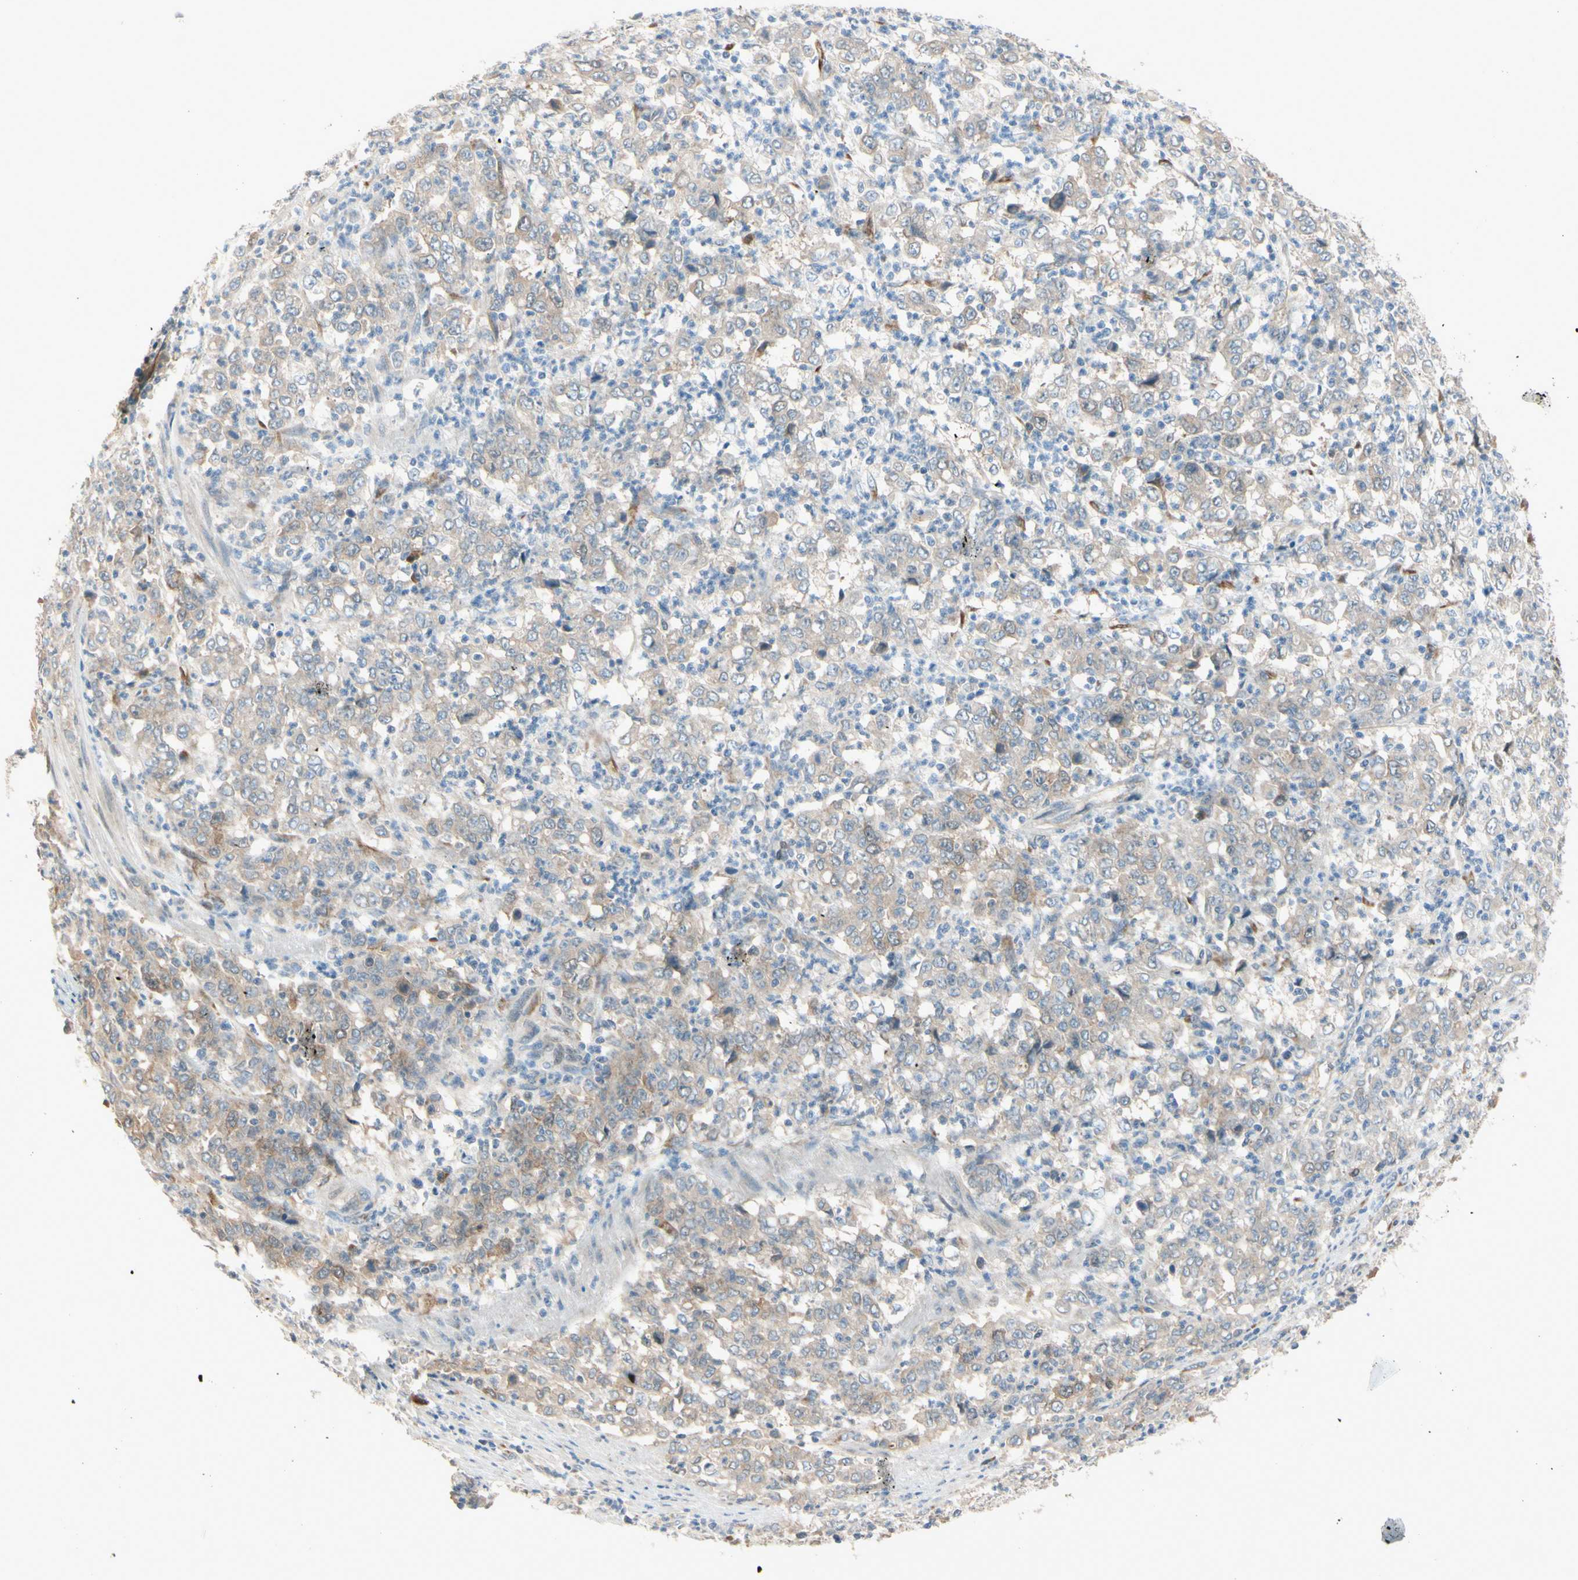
{"staining": {"intensity": "weak", "quantity": ">75%", "location": "cytoplasmic/membranous"}, "tissue": "stomach cancer", "cell_type": "Tumor cells", "image_type": "cancer", "snomed": [{"axis": "morphology", "description": "Adenocarcinoma, NOS"}, {"axis": "topography", "description": "Stomach, lower"}], "caption": "Stomach cancer stained with DAB (3,3'-diaminobenzidine) immunohistochemistry (IHC) demonstrates low levels of weak cytoplasmic/membranous expression in about >75% of tumor cells. (Brightfield microscopy of DAB IHC at high magnification).", "gene": "PTTG1", "patient": {"sex": "female", "age": 71}}